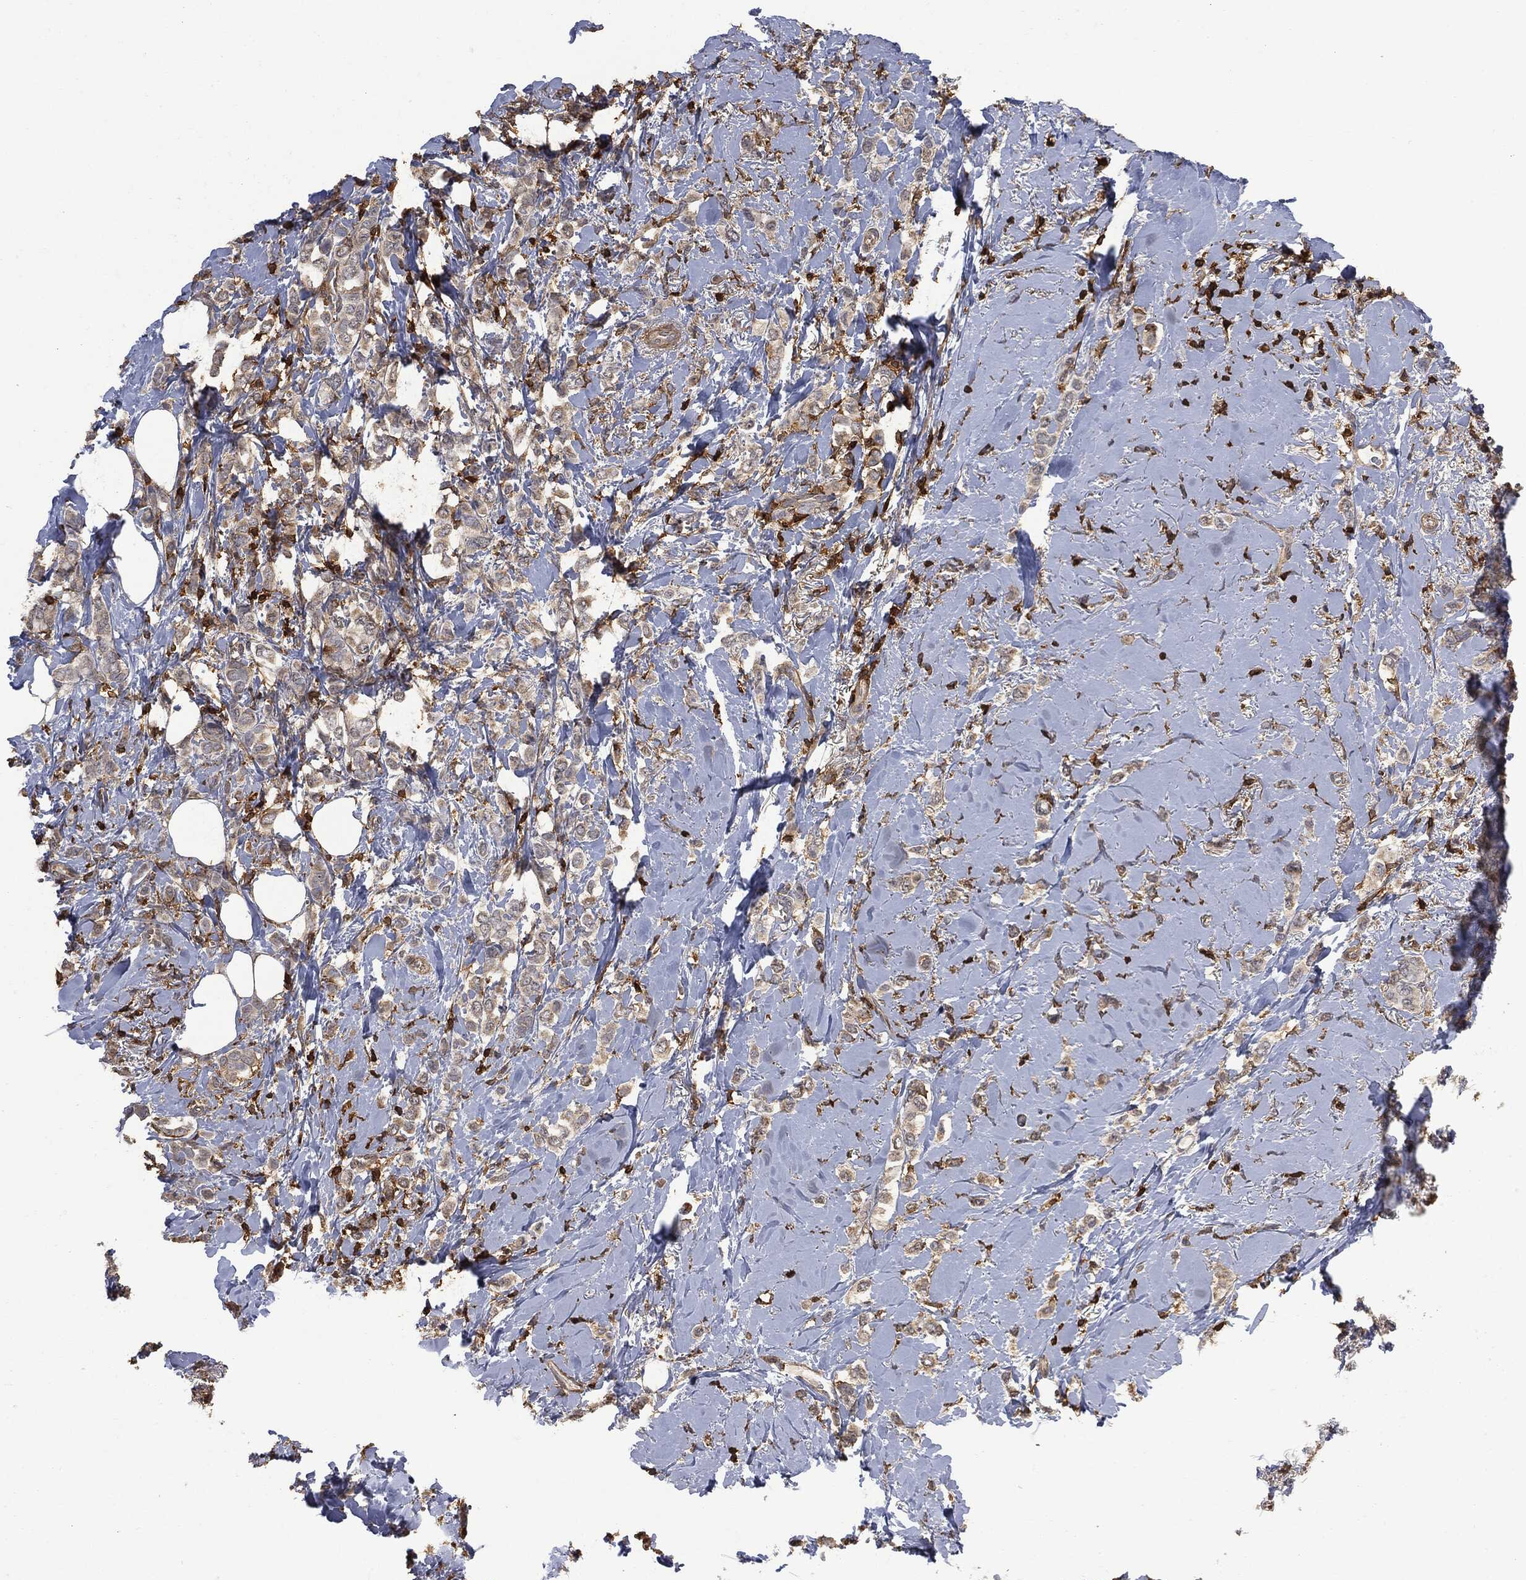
{"staining": {"intensity": "weak", "quantity": "<25%", "location": "cytoplasmic/membranous"}, "tissue": "breast cancer", "cell_type": "Tumor cells", "image_type": "cancer", "snomed": [{"axis": "morphology", "description": "Lobular carcinoma"}, {"axis": "topography", "description": "Breast"}], "caption": "DAB (3,3'-diaminobenzidine) immunohistochemical staining of breast cancer reveals no significant staining in tumor cells.", "gene": "PSMB10", "patient": {"sex": "female", "age": 66}}